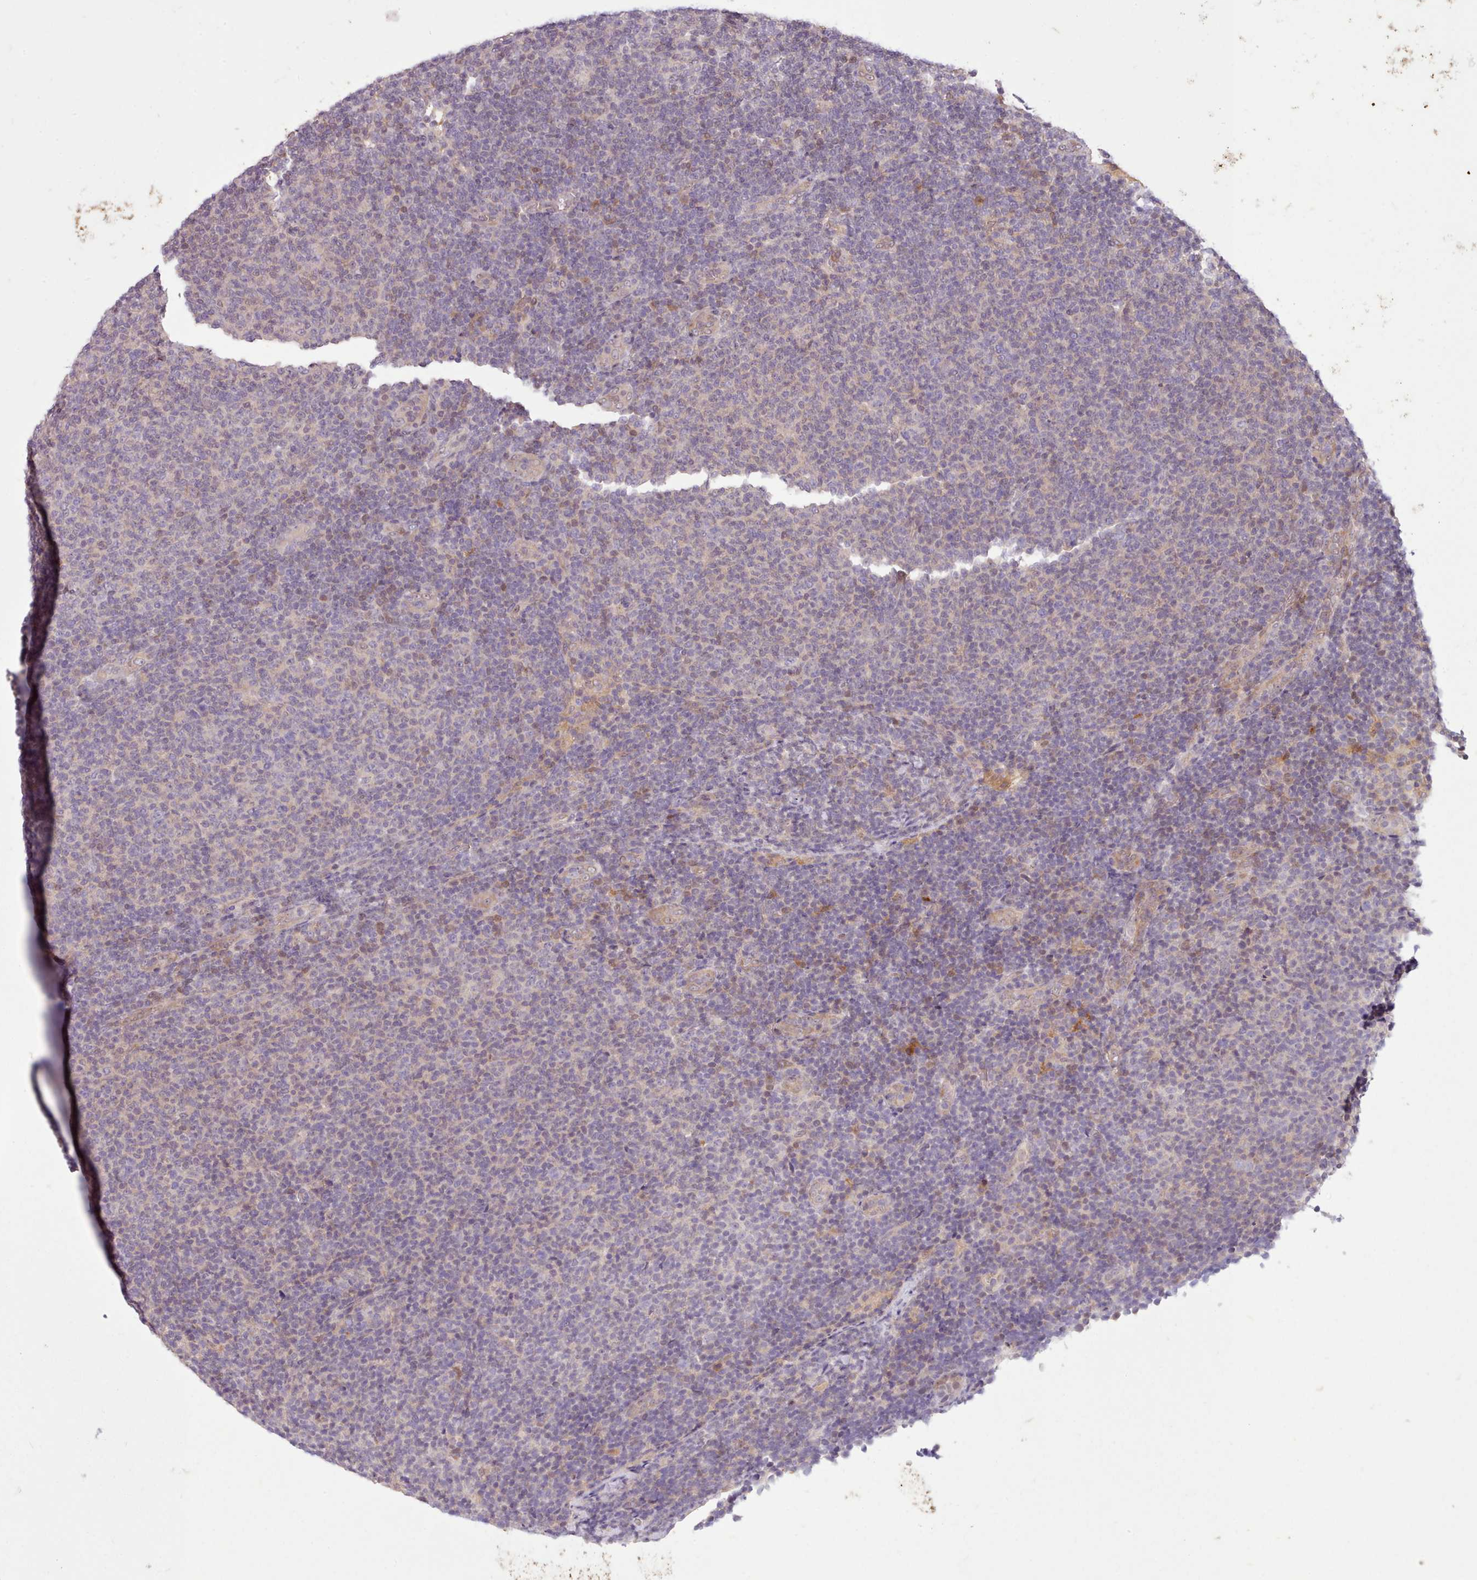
{"staining": {"intensity": "negative", "quantity": "none", "location": "none"}, "tissue": "lymphoma", "cell_type": "Tumor cells", "image_type": "cancer", "snomed": [{"axis": "morphology", "description": "Malignant lymphoma, non-Hodgkin's type, Low grade"}, {"axis": "topography", "description": "Lymph node"}], "caption": "This image is of lymphoma stained with immunohistochemistry (IHC) to label a protein in brown with the nuclei are counter-stained blue. There is no staining in tumor cells. Nuclei are stained in blue.", "gene": "NMRK1", "patient": {"sex": "male", "age": 66}}